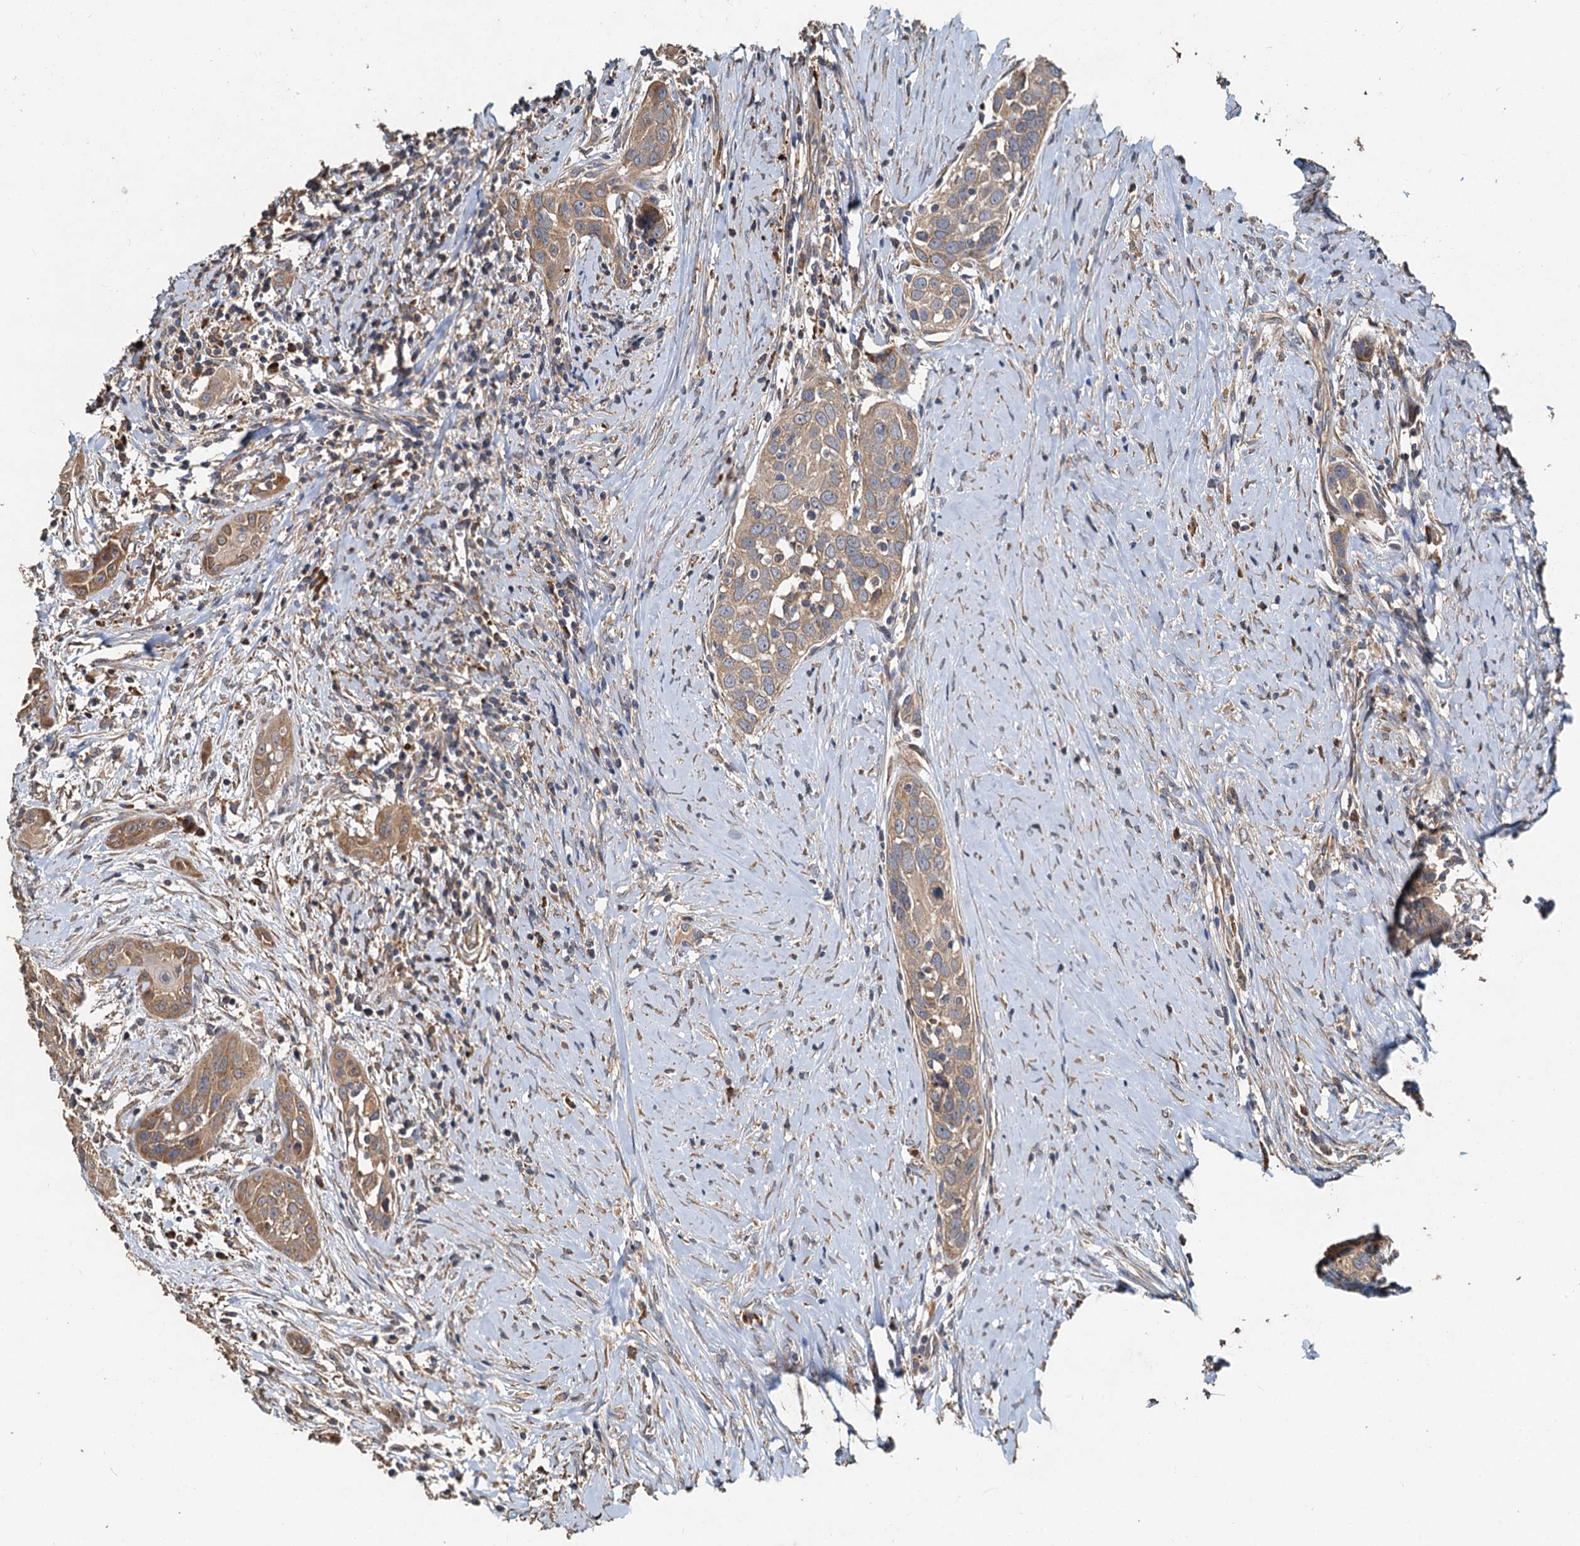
{"staining": {"intensity": "moderate", "quantity": ">75%", "location": "cytoplasmic/membranous"}, "tissue": "head and neck cancer", "cell_type": "Tumor cells", "image_type": "cancer", "snomed": [{"axis": "morphology", "description": "Squamous cell carcinoma, NOS"}, {"axis": "topography", "description": "Oral tissue"}, {"axis": "topography", "description": "Head-Neck"}], "caption": "Protein expression analysis of human head and neck cancer (squamous cell carcinoma) reveals moderate cytoplasmic/membranous staining in about >75% of tumor cells.", "gene": "HYI", "patient": {"sex": "female", "age": 50}}